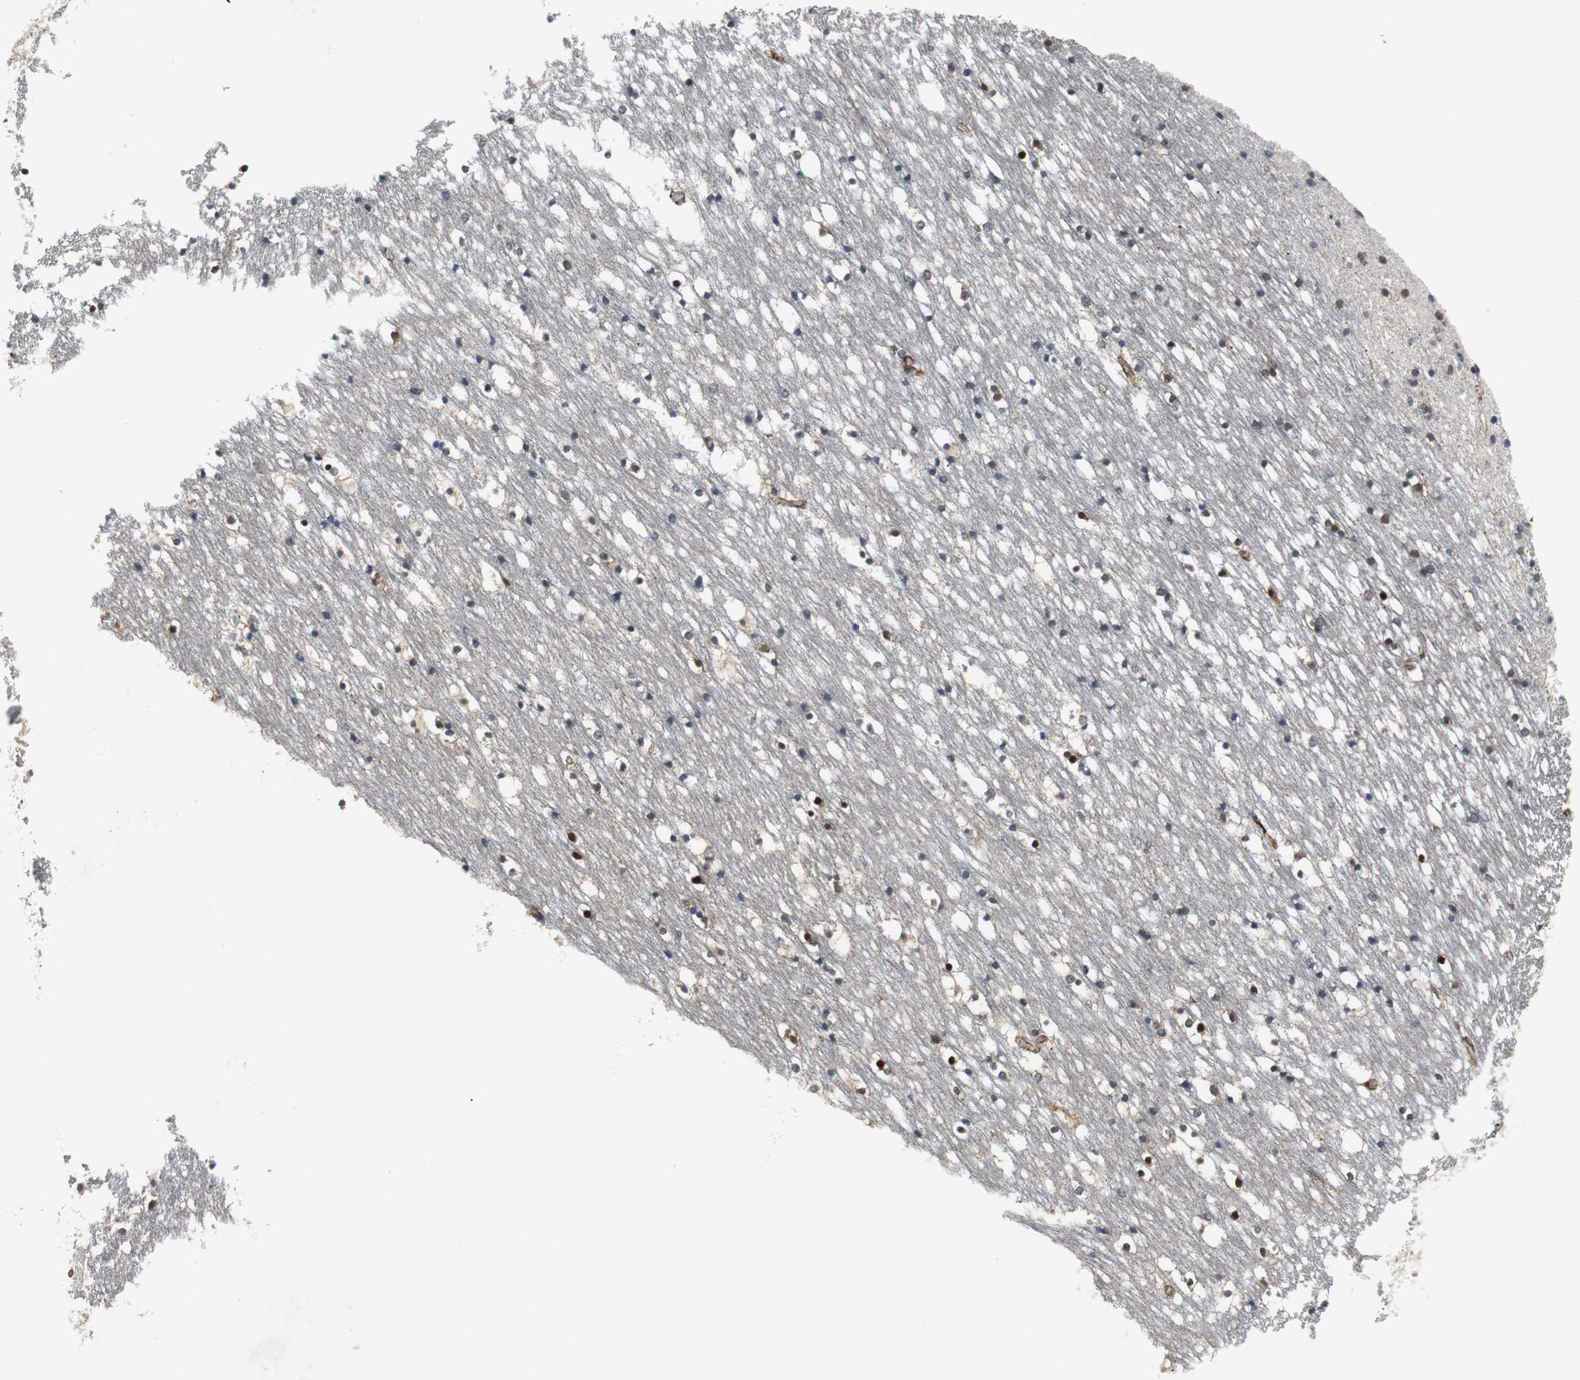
{"staining": {"intensity": "moderate", "quantity": ">75%", "location": "cytoplasmic/membranous"}, "tissue": "caudate", "cell_type": "Glial cells", "image_type": "normal", "snomed": [{"axis": "morphology", "description": "Normal tissue, NOS"}, {"axis": "topography", "description": "Lateral ventricle wall"}], "caption": "Normal caudate displays moderate cytoplasmic/membranous expression in approximately >75% of glial cells (DAB (3,3'-diaminobenzidine) IHC, brown staining for protein, blue staining for nuclei)..", "gene": "ISCU", "patient": {"sex": "male", "age": 45}}